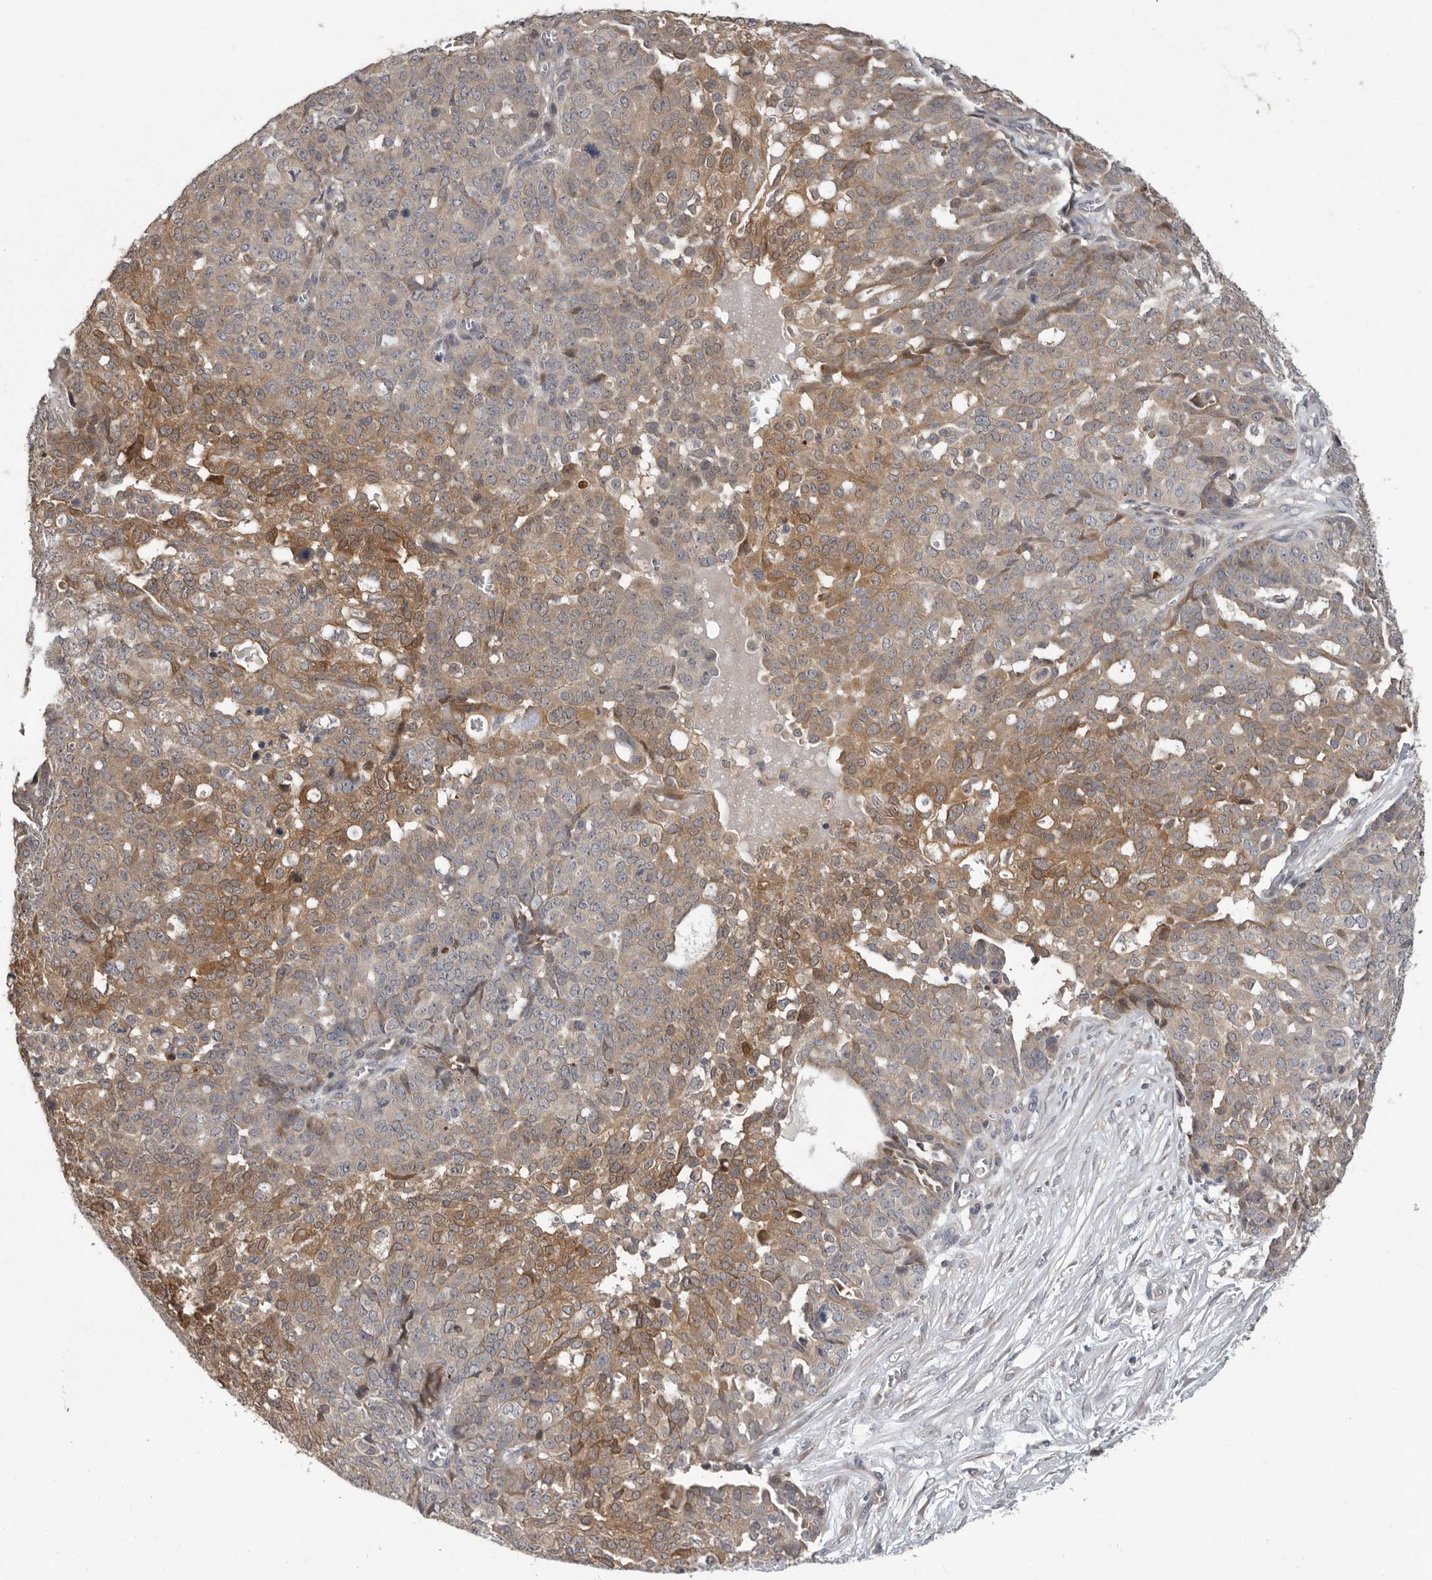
{"staining": {"intensity": "moderate", "quantity": "<25%", "location": "cytoplasmic/membranous"}, "tissue": "ovarian cancer", "cell_type": "Tumor cells", "image_type": "cancer", "snomed": [{"axis": "morphology", "description": "Cystadenocarcinoma, serous, NOS"}, {"axis": "topography", "description": "Soft tissue"}, {"axis": "topography", "description": "Ovary"}], "caption": "Ovarian cancer stained for a protein (brown) demonstrates moderate cytoplasmic/membranous positive staining in approximately <25% of tumor cells.", "gene": "RALGPS2", "patient": {"sex": "female", "age": 57}}